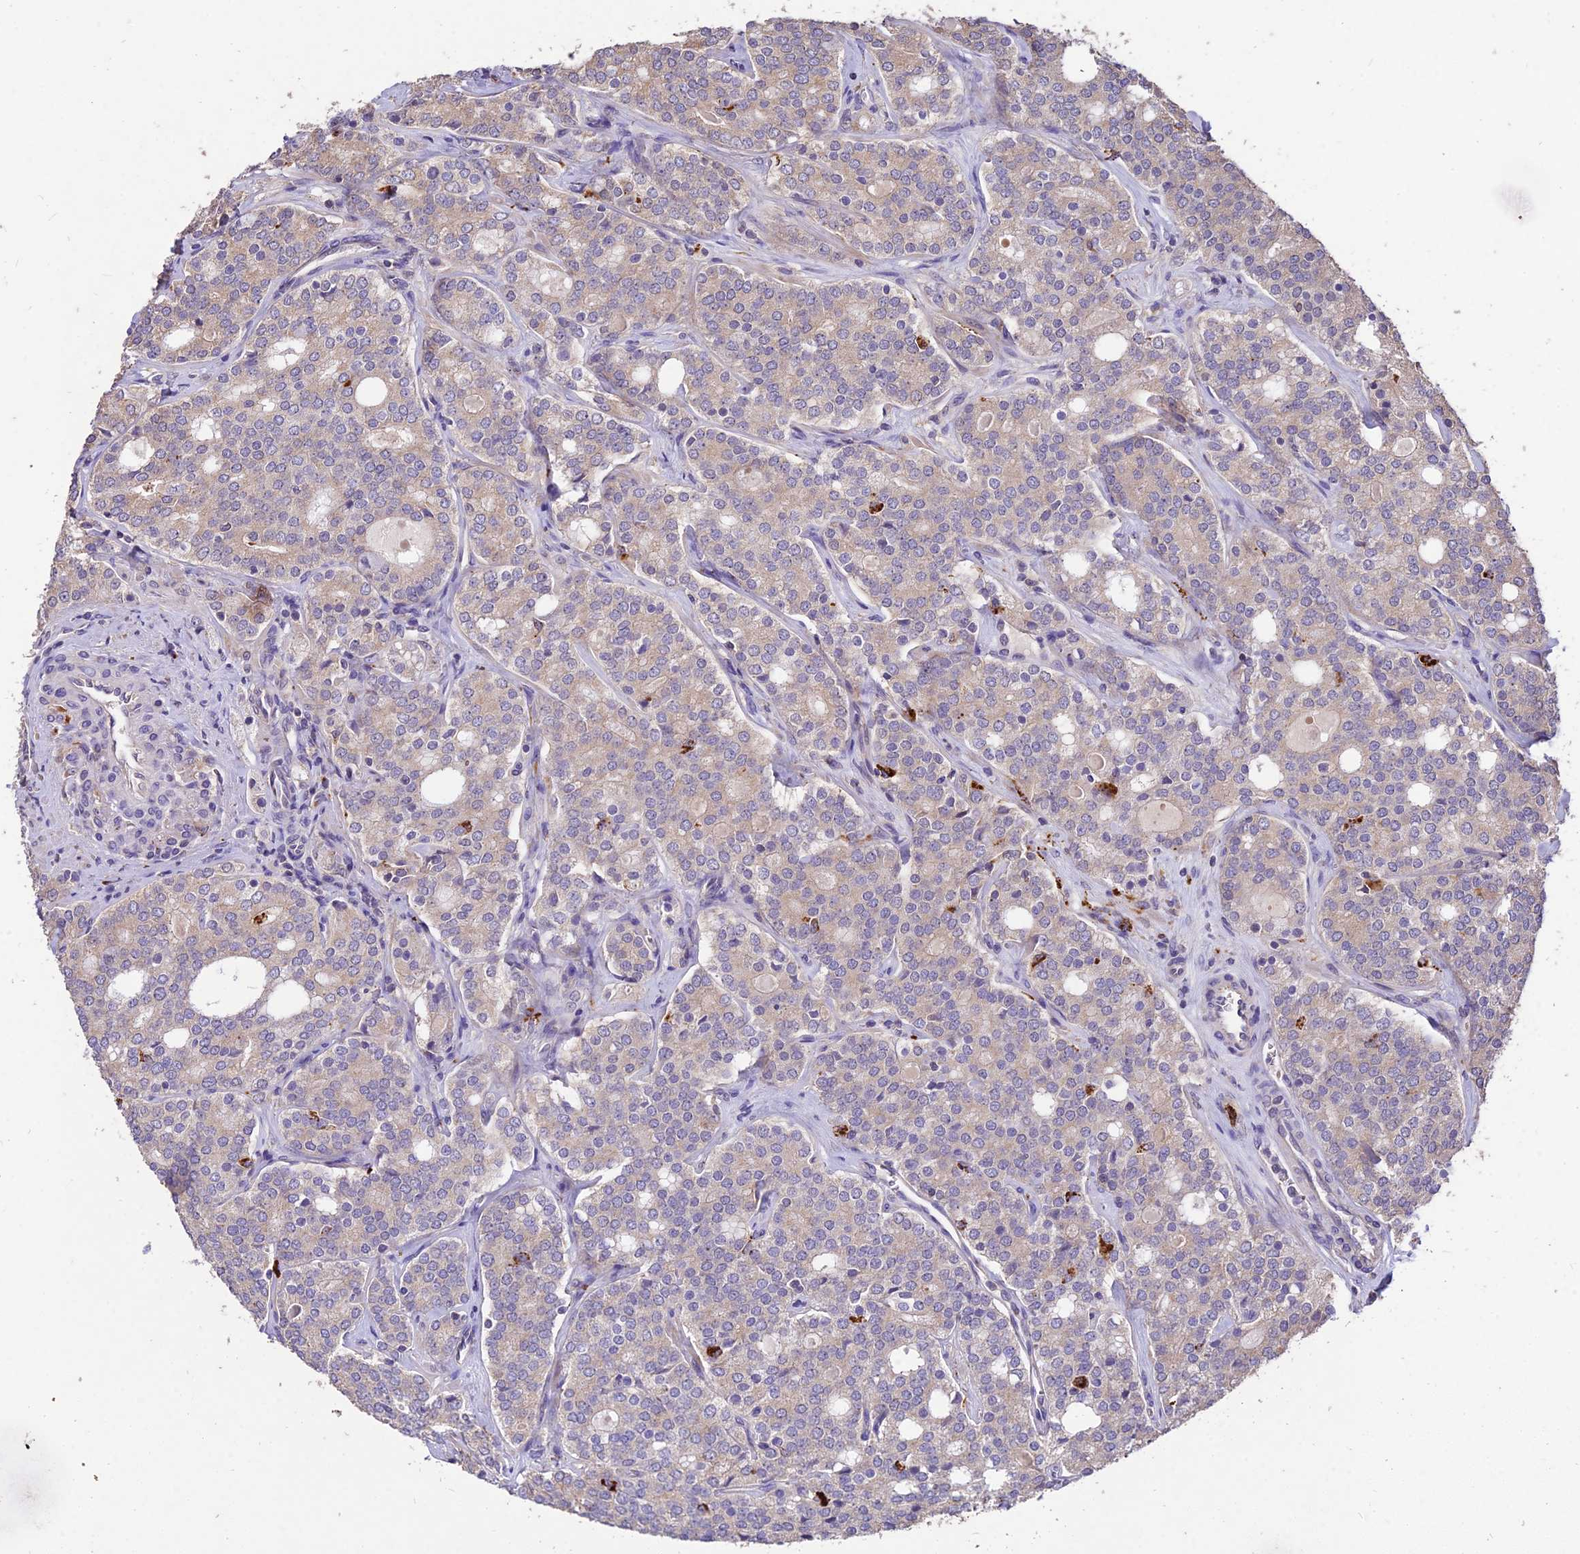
{"staining": {"intensity": "weak", "quantity": "25%-75%", "location": "cytoplasmic/membranous"}, "tissue": "prostate cancer", "cell_type": "Tumor cells", "image_type": "cancer", "snomed": [{"axis": "morphology", "description": "Adenocarcinoma, High grade"}, {"axis": "topography", "description": "Prostate"}], "caption": "Prostate cancer (high-grade adenocarcinoma) was stained to show a protein in brown. There is low levels of weak cytoplasmic/membranous expression in approximately 25%-75% of tumor cells.", "gene": "SDHD", "patient": {"sex": "male", "age": 64}}